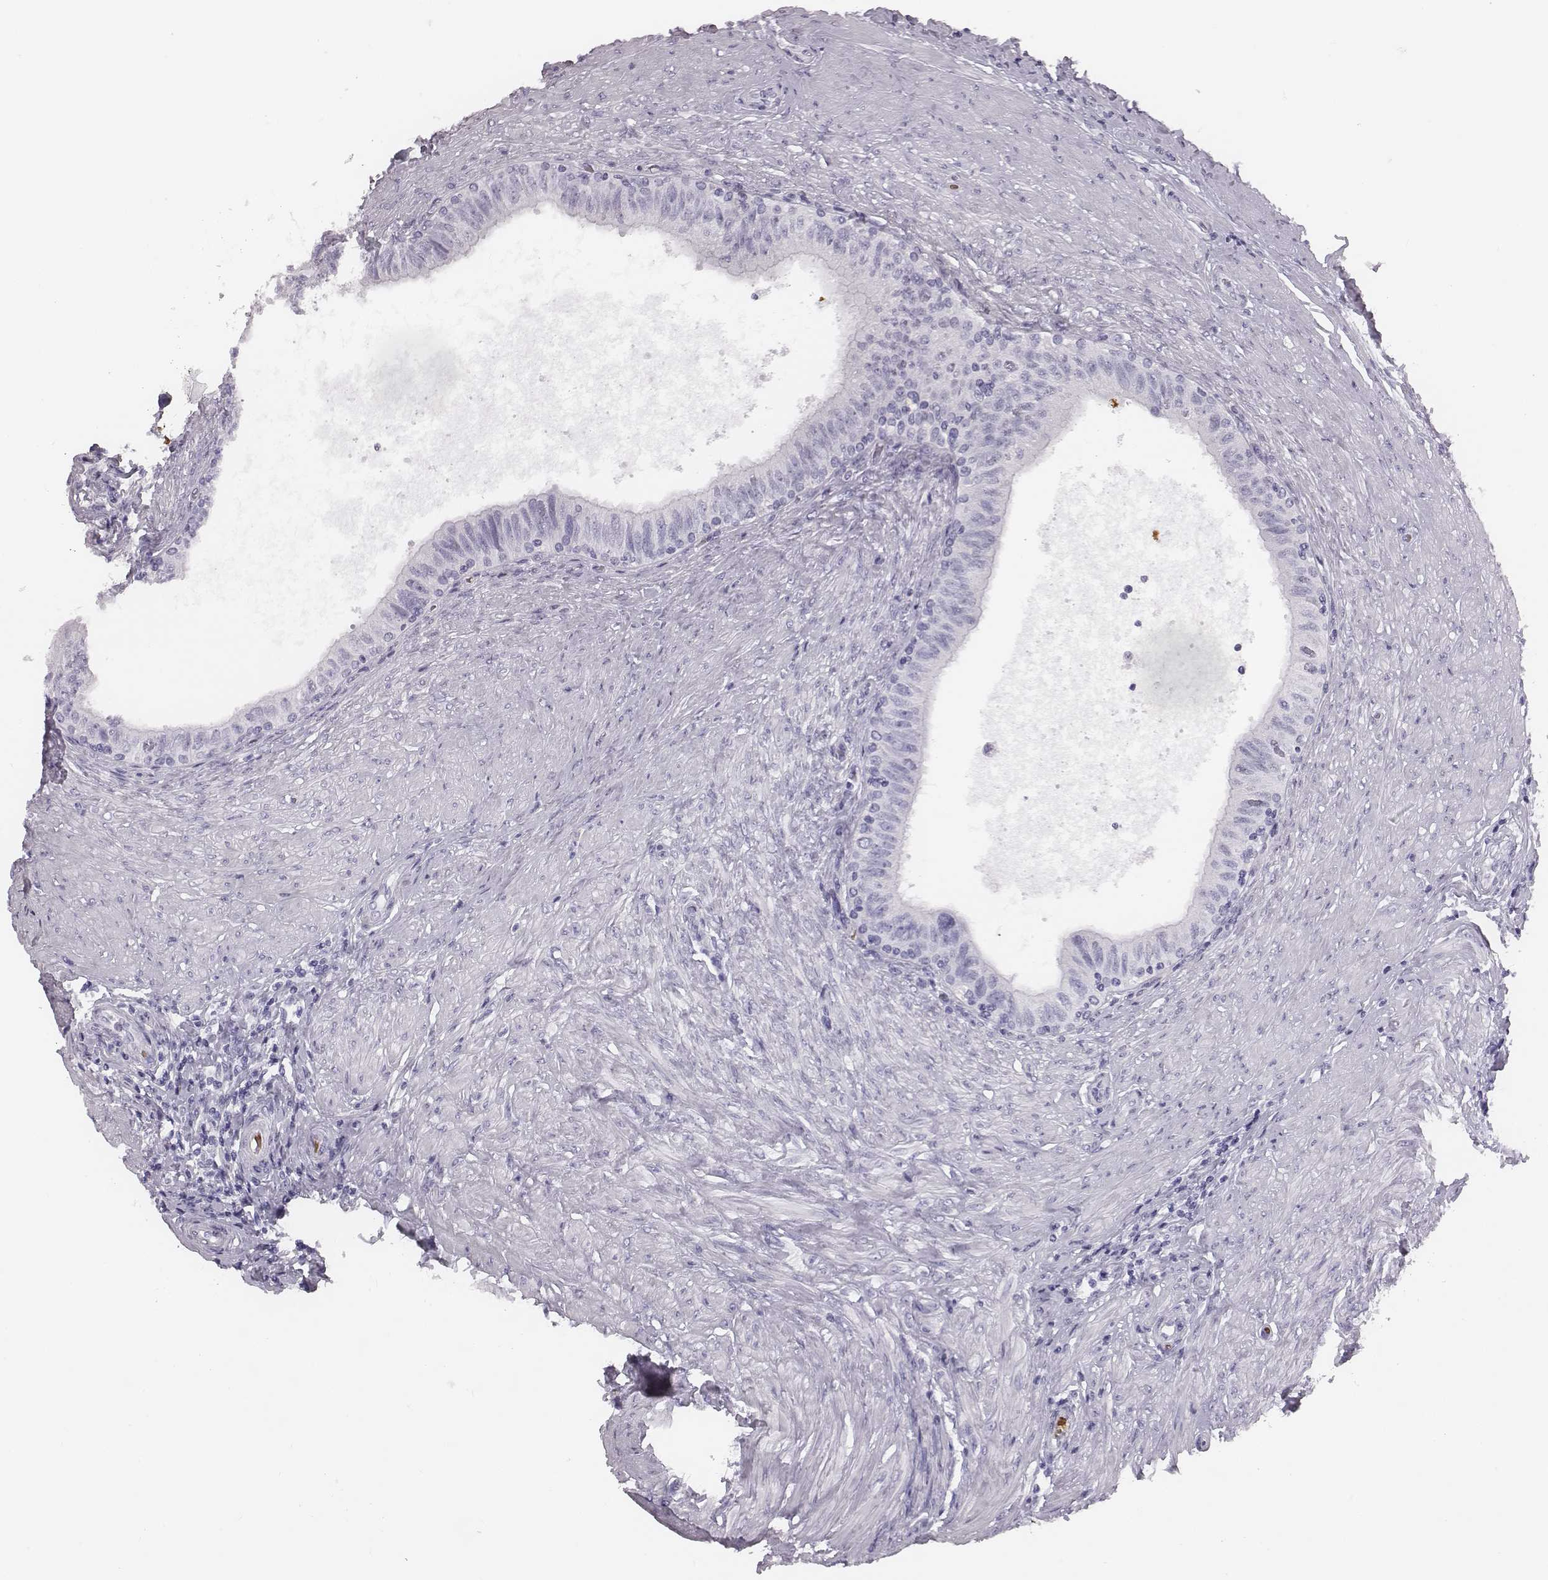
{"staining": {"intensity": "negative", "quantity": "none", "location": "none"}, "tissue": "epididymis", "cell_type": "Glandular cells", "image_type": "normal", "snomed": [{"axis": "morphology", "description": "Normal tissue, NOS"}, {"axis": "morphology", "description": "Seminoma, NOS"}, {"axis": "topography", "description": "Testis"}, {"axis": "topography", "description": "Epididymis"}], "caption": "An image of human epididymis is negative for staining in glandular cells. (DAB immunohistochemistry (IHC) with hematoxylin counter stain).", "gene": "HBZ", "patient": {"sex": "male", "age": 61}}